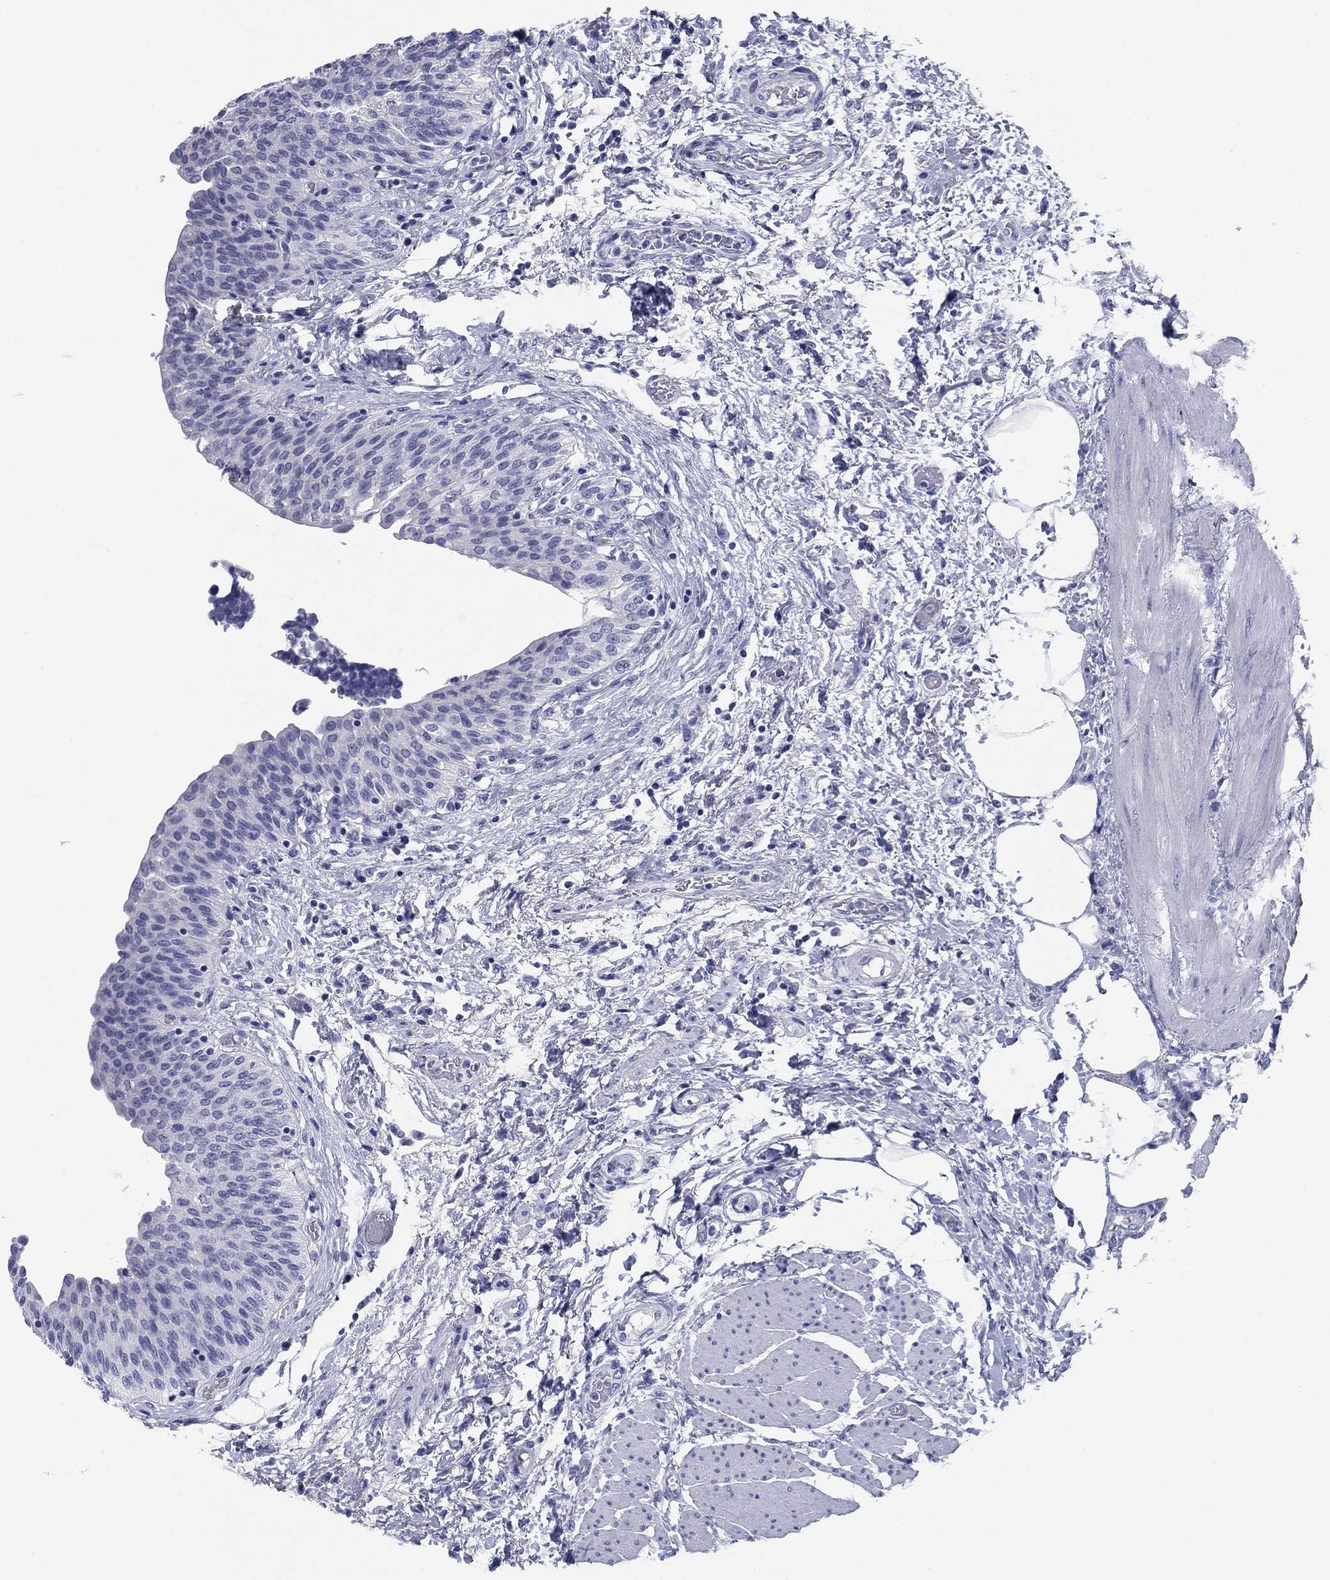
{"staining": {"intensity": "negative", "quantity": "none", "location": "none"}, "tissue": "urinary bladder", "cell_type": "Urothelial cells", "image_type": "normal", "snomed": [{"axis": "morphology", "description": "Normal tissue, NOS"}, {"axis": "morphology", "description": "Metaplasia, NOS"}, {"axis": "topography", "description": "Urinary bladder"}], "caption": "Immunohistochemistry (IHC) of benign urinary bladder shows no positivity in urothelial cells. (DAB immunohistochemistry (IHC), high magnification).", "gene": "KCNH1", "patient": {"sex": "male", "age": 68}}